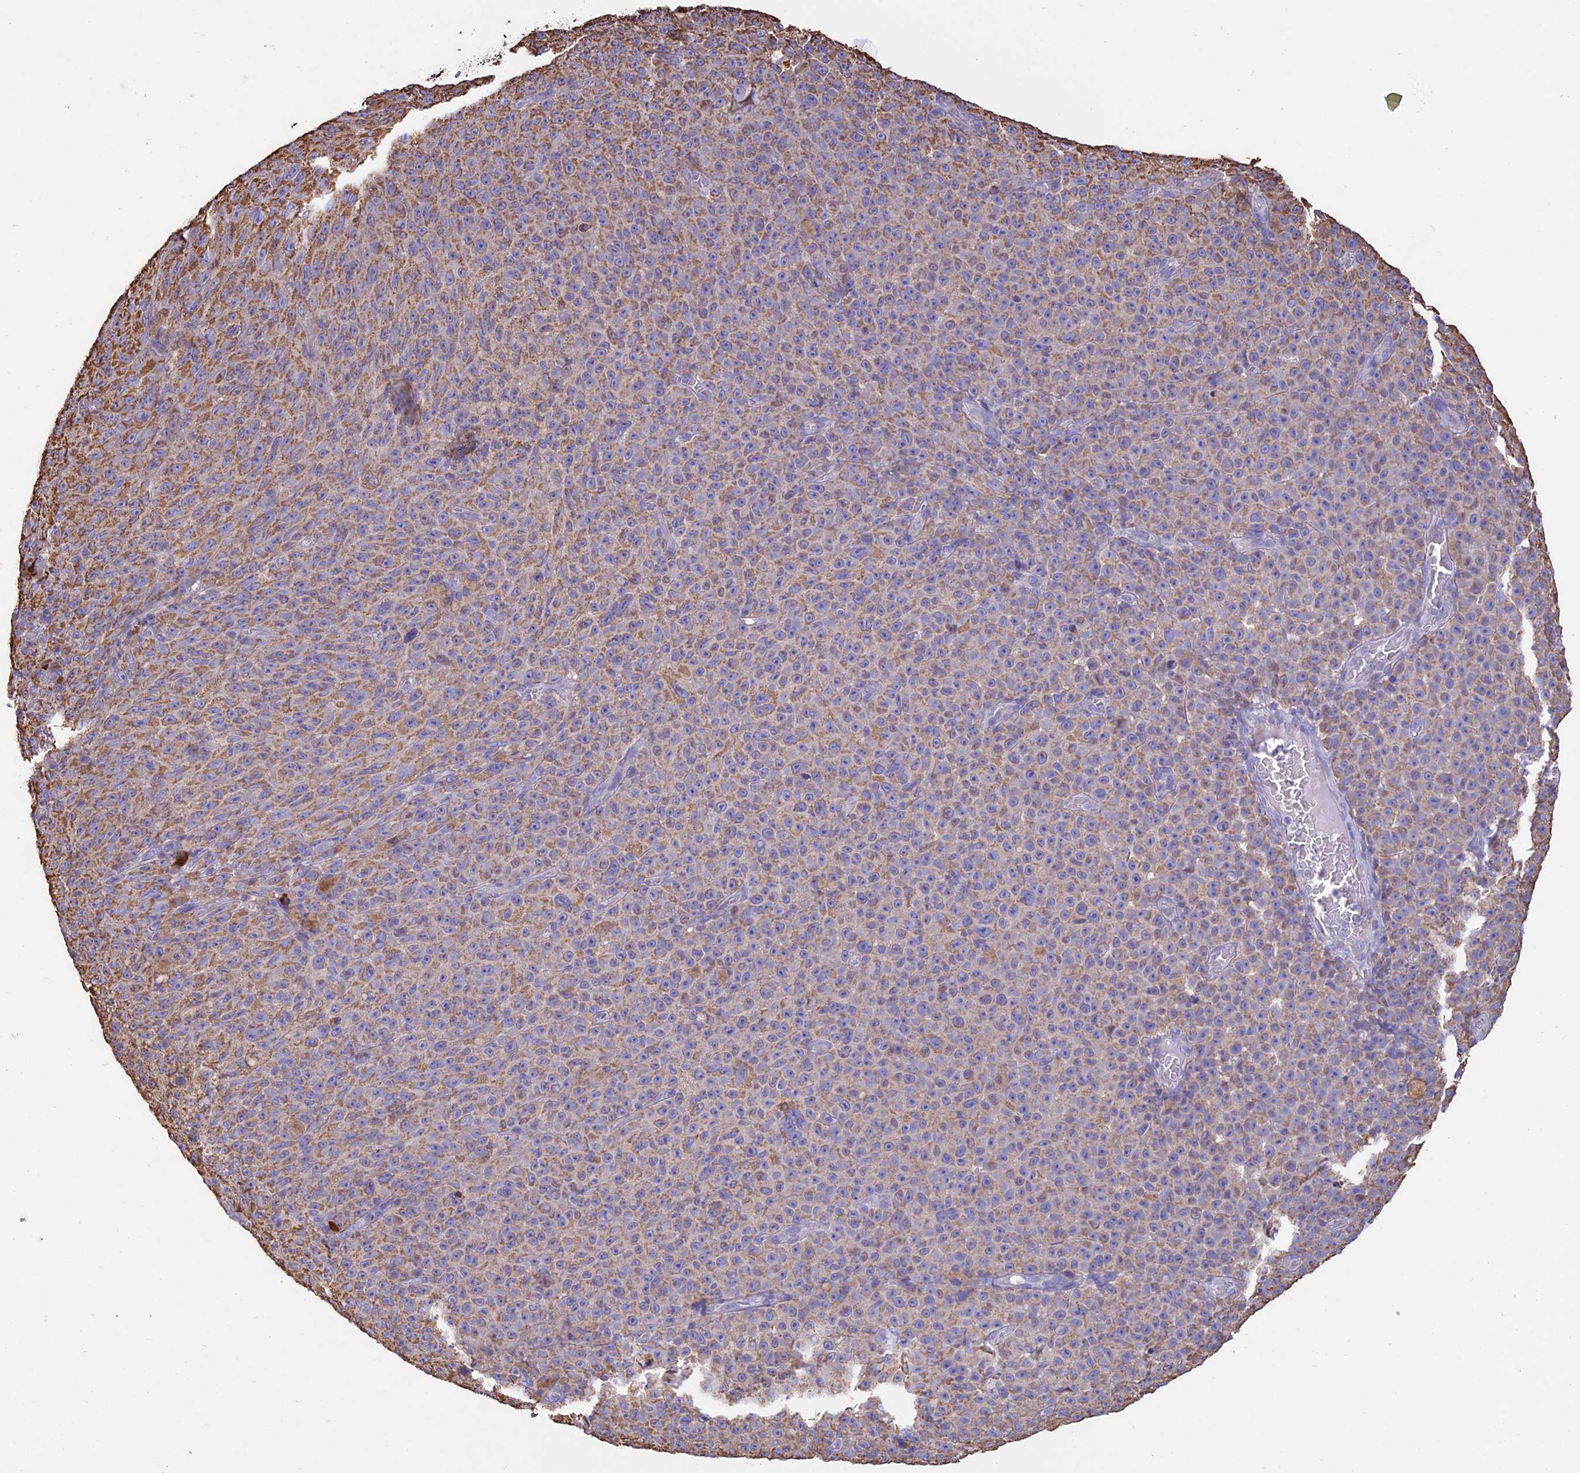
{"staining": {"intensity": "moderate", "quantity": ">75%", "location": "cytoplasmic/membranous"}, "tissue": "melanoma", "cell_type": "Tumor cells", "image_type": "cancer", "snomed": [{"axis": "morphology", "description": "Malignant melanoma, NOS"}, {"axis": "topography", "description": "Skin"}], "caption": "A brown stain highlights moderate cytoplasmic/membranous staining of a protein in malignant melanoma tumor cells.", "gene": "OR2W3", "patient": {"sex": "female", "age": 82}}